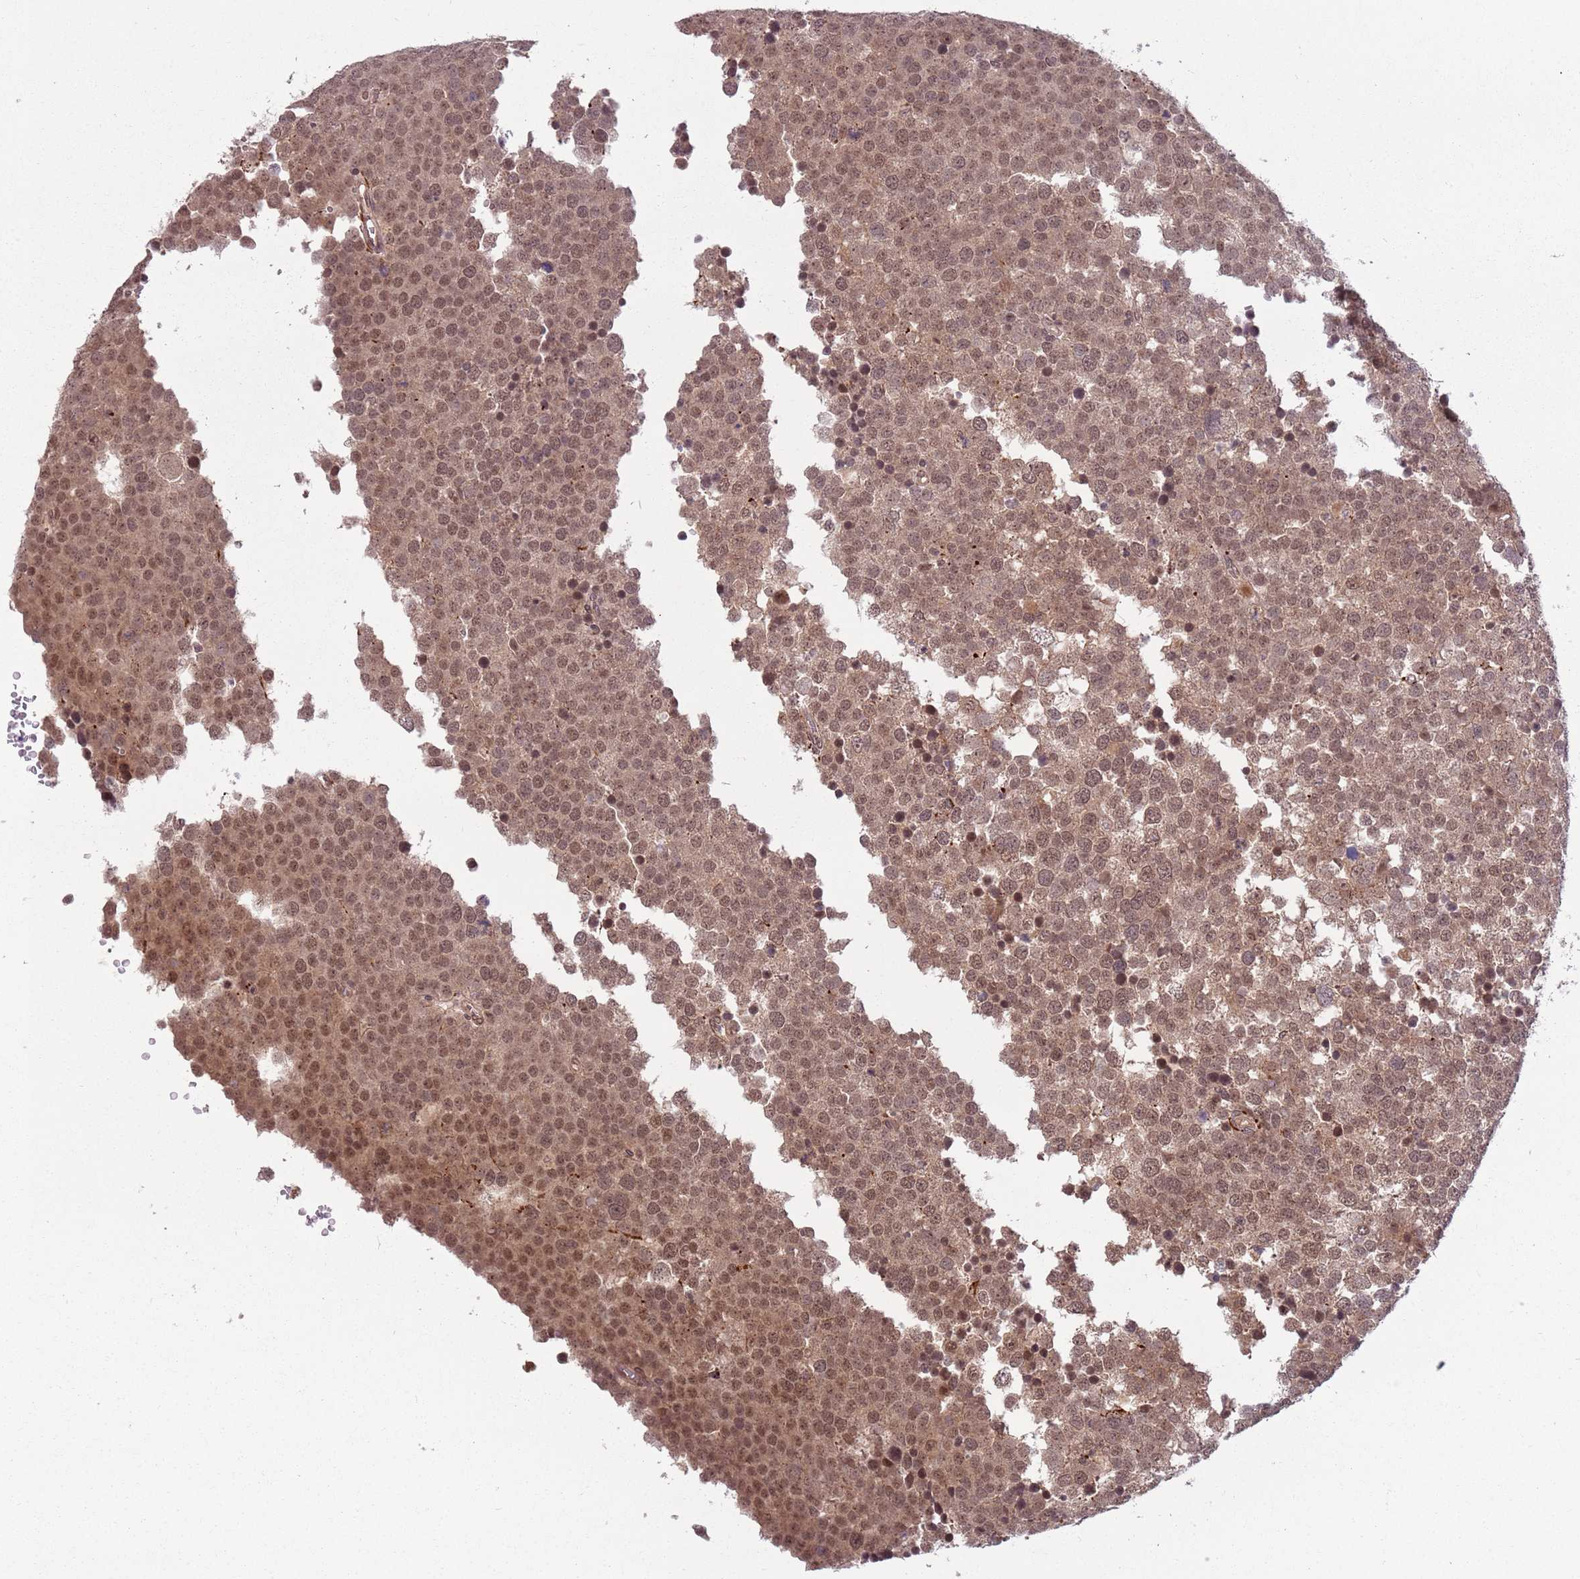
{"staining": {"intensity": "moderate", "quantity": ">75%", "location": "cytoplasmic/membranous,nuclear"}, "tissue": "testis cancer", "cell_type": "Tumor cells", "image_type": "cancer", "snomed": [{"axis": "morphology", "description": "Seminoma, NOS"}, {"axis": "topography", "description": "Testis"}], "caption": "Immunohistochemistry (IHC) of seminoma (testis) shows medium levels of moderate cytoplasmic/membranous and nuclear positivity in about >75% of tumor cells.", "gene": "ADAMTS3", "patient": {"sex": "male", "age": 71}}